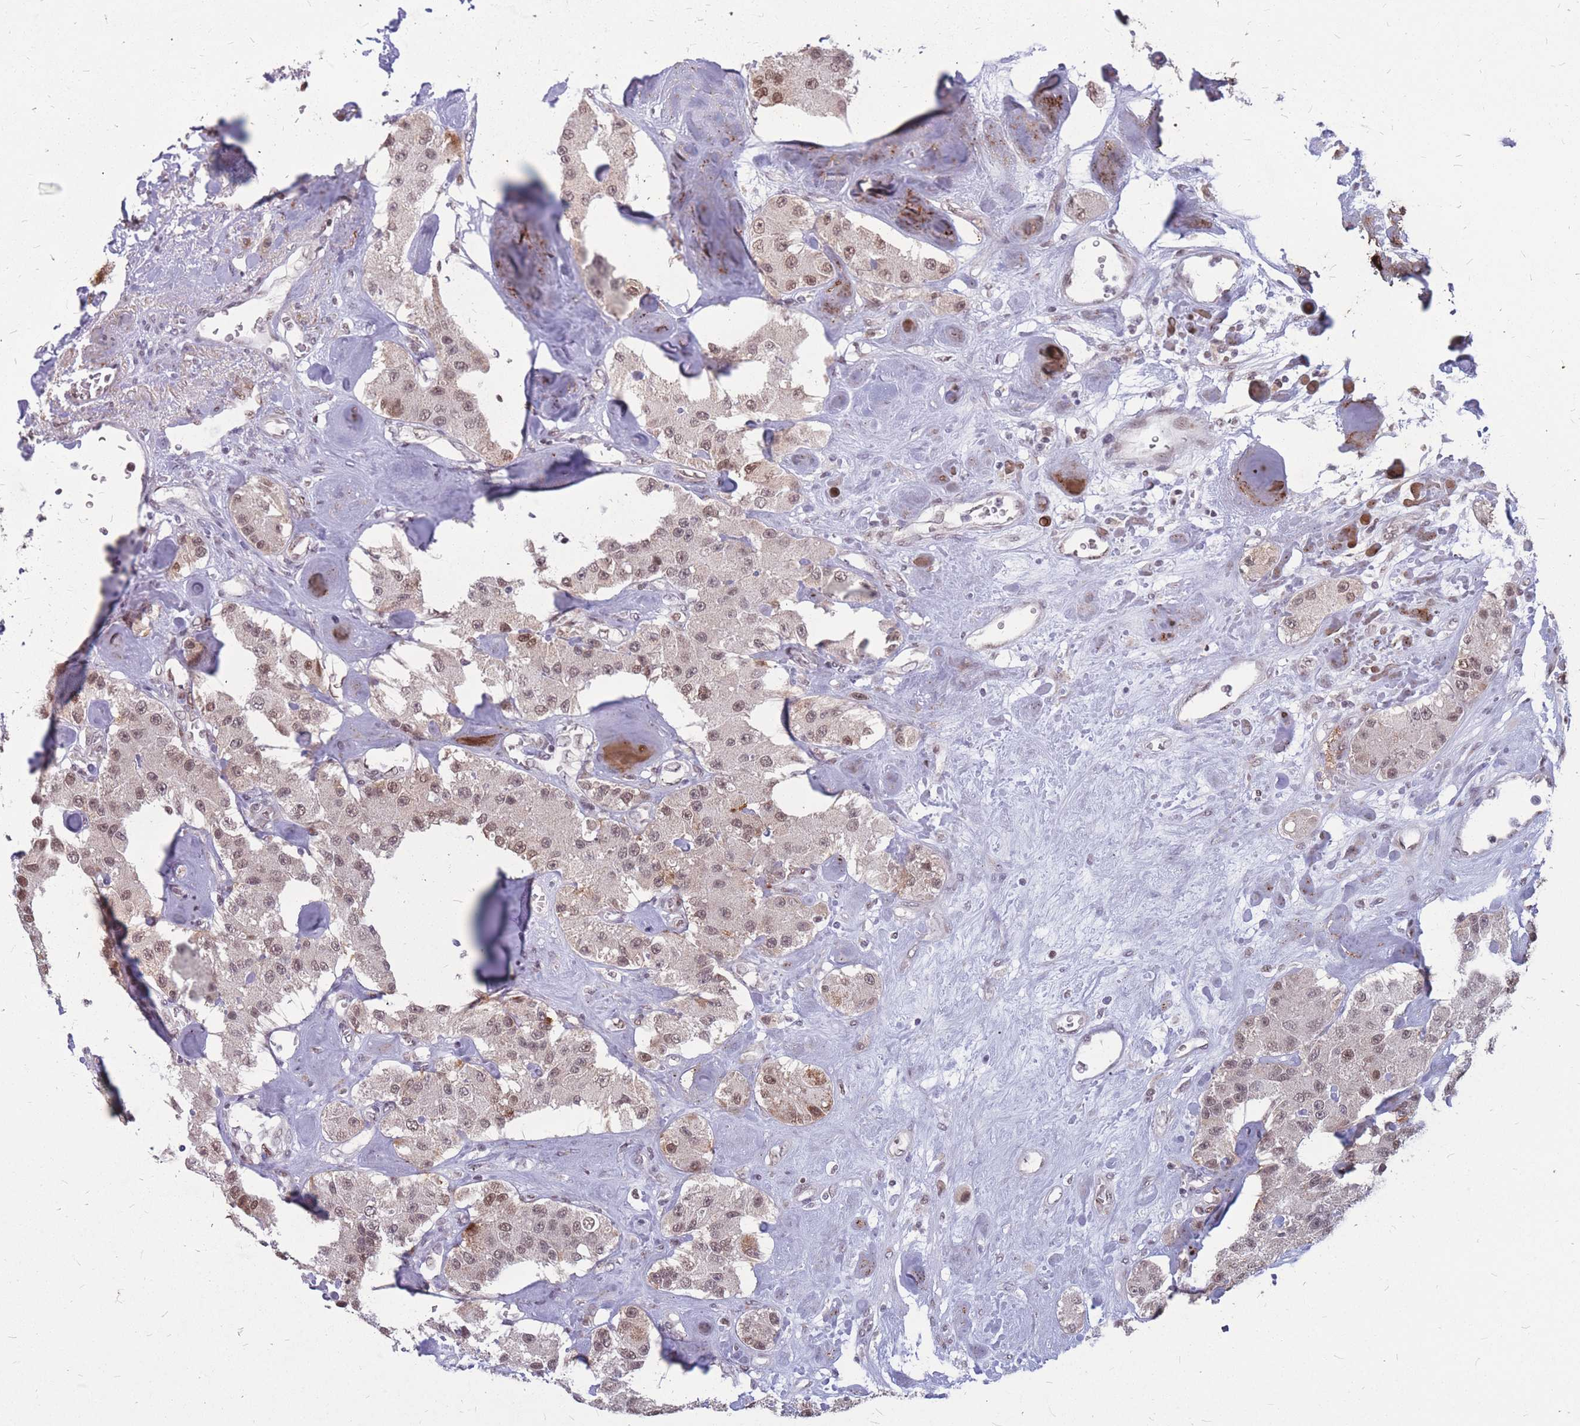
{"staining": {"intensity": "weak", "quantity": ">75%", "location": "nuclear"}, "tissue": "carcinoid", "cell_type": "Tumor cells", "image_type": "cancer", "snomed": [{"axis": "morphology", "description": "Carcinoid, malignant, NOS"}, {"axis": "topography", "description": "Pancreas"}], "caption": "Weak nuclear positivity is identified in about >75% of tumor cells in carcinoid.", "gene": "ADD2", "patient": {"sex": "male", "age": 41}}